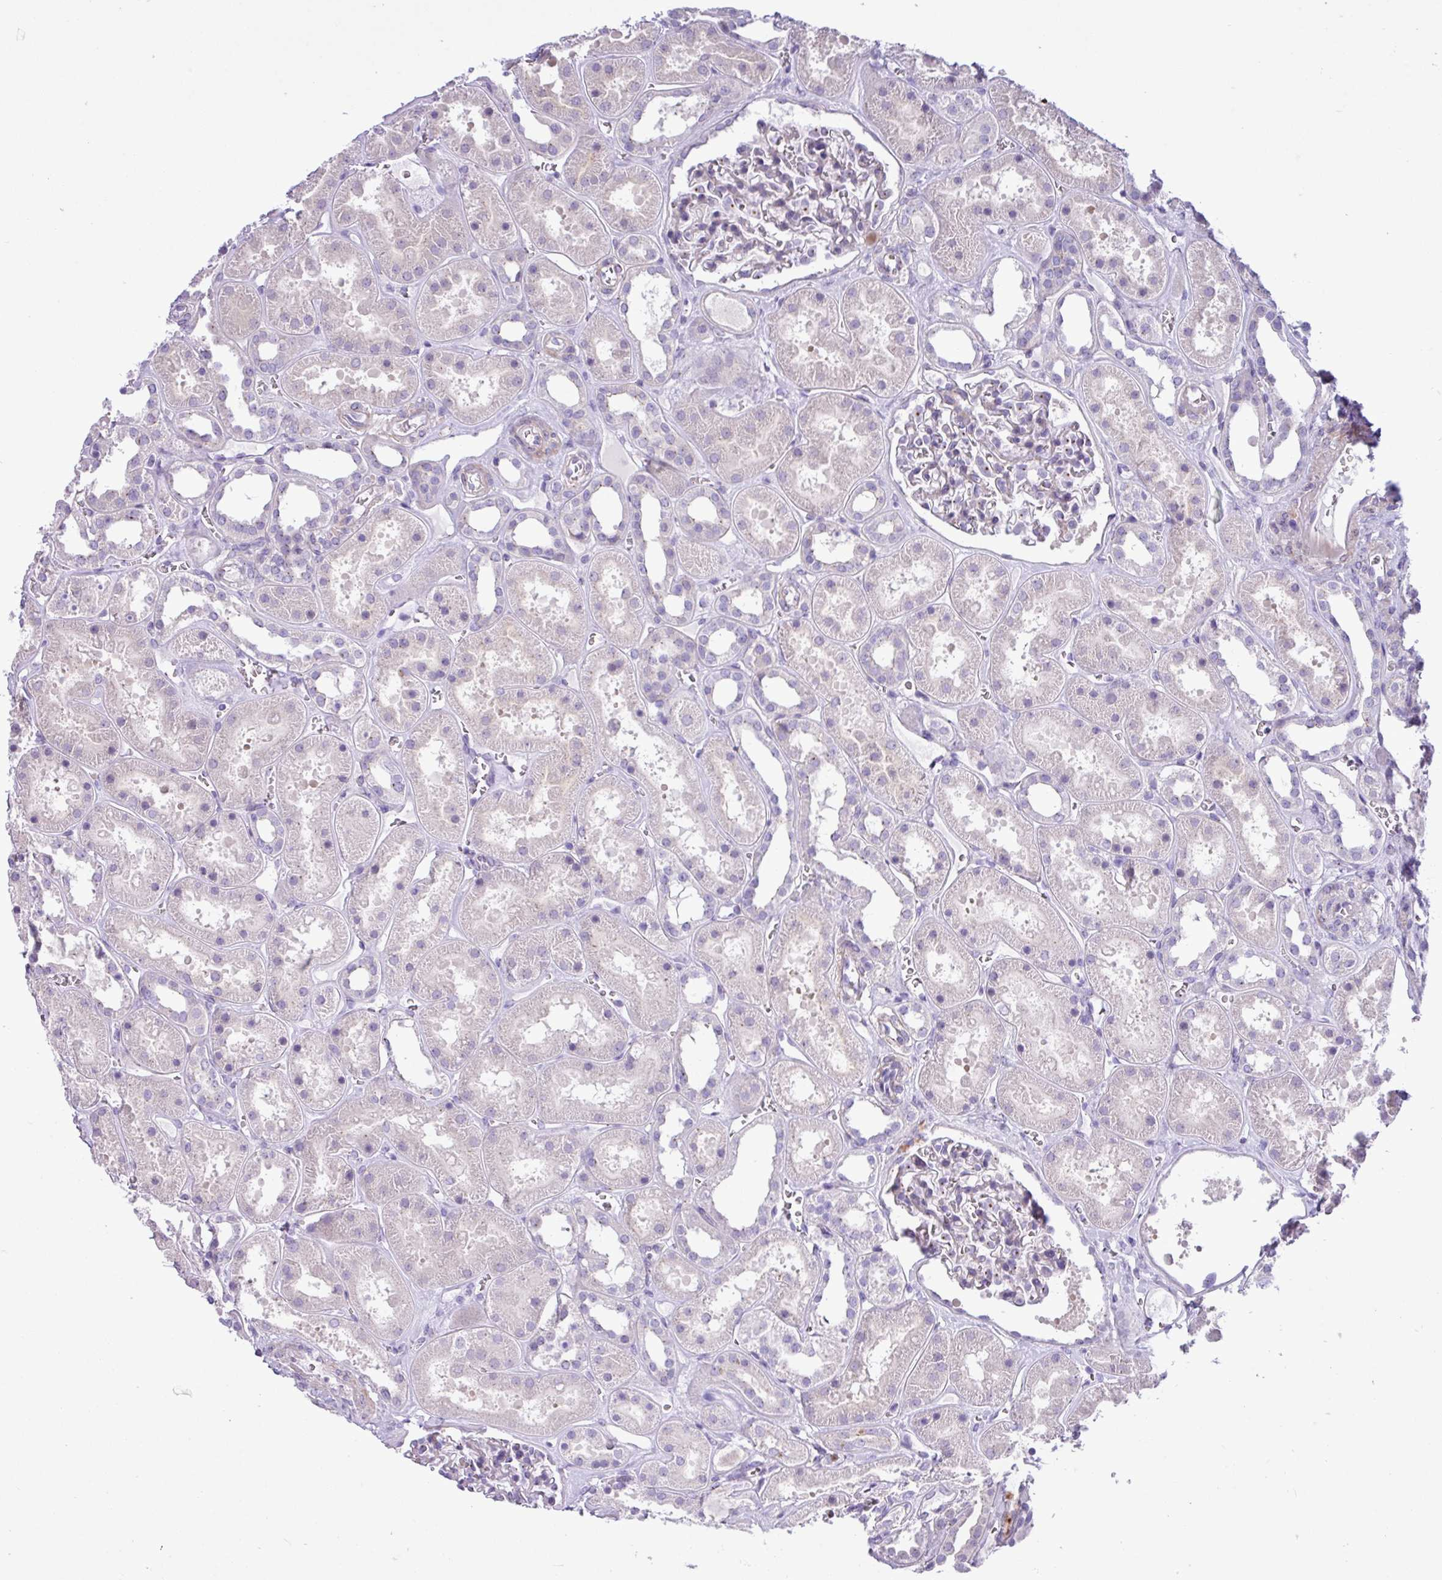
{"staining": {"intensity": "negative", "quantity": "none", "location": "none"}, "tissue": "kidney", "cell_type": "Cells in glomeruli", "image_type": "normal", "snomed": [{"axis": "morphology", "description": "Normal tissue, NOS"}, {"axis": "topography", "description": "Kidney"}], "caption": "This is a photomicrograph of immunohistochemistry staining of normal kidney, which shows no expression in cells in glomeruli.", "gene": "SPINK8", "patient": {"sex": "female", "age": 41}}